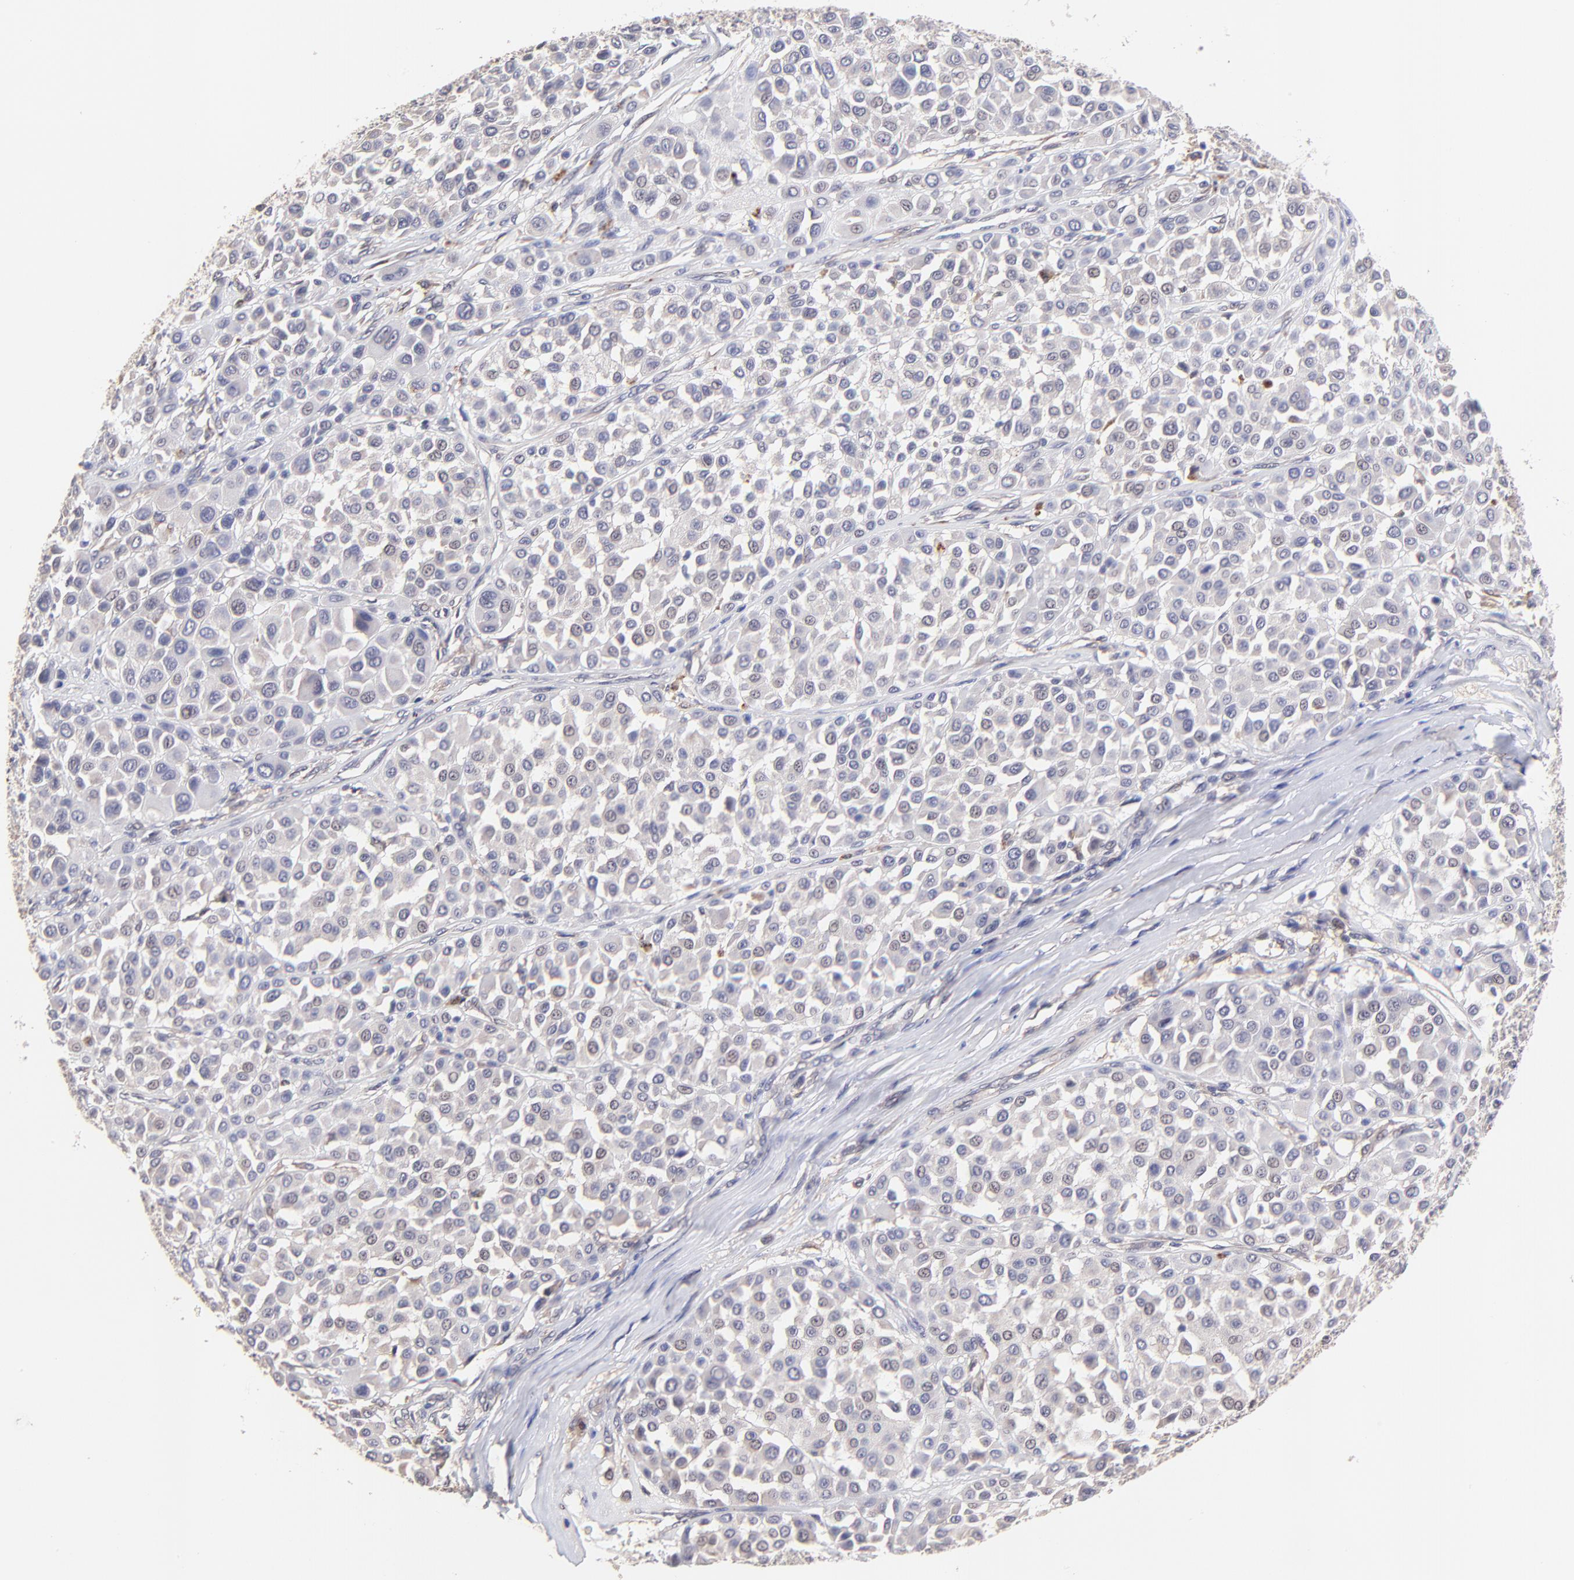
{"staining": {"intensity": "weak", "quantity": "<25%", "location": "cytoplasmic/membranous"}, "tissue": "melanoma", "cell_type": "Tumor cells", "image_type": "cancer", "snomed": [{"axis": "morphology", "description": "Malignant melanoma, Metastatic site"}, {"axis": "topography", "description": "Soft tissue"}], "caption": "IHC of human malignant melanoma (metastatic site) exhibits no expression in tumor cells.", "gene": "ZNF747", "patient": {"sex": "male", "age": 41}}